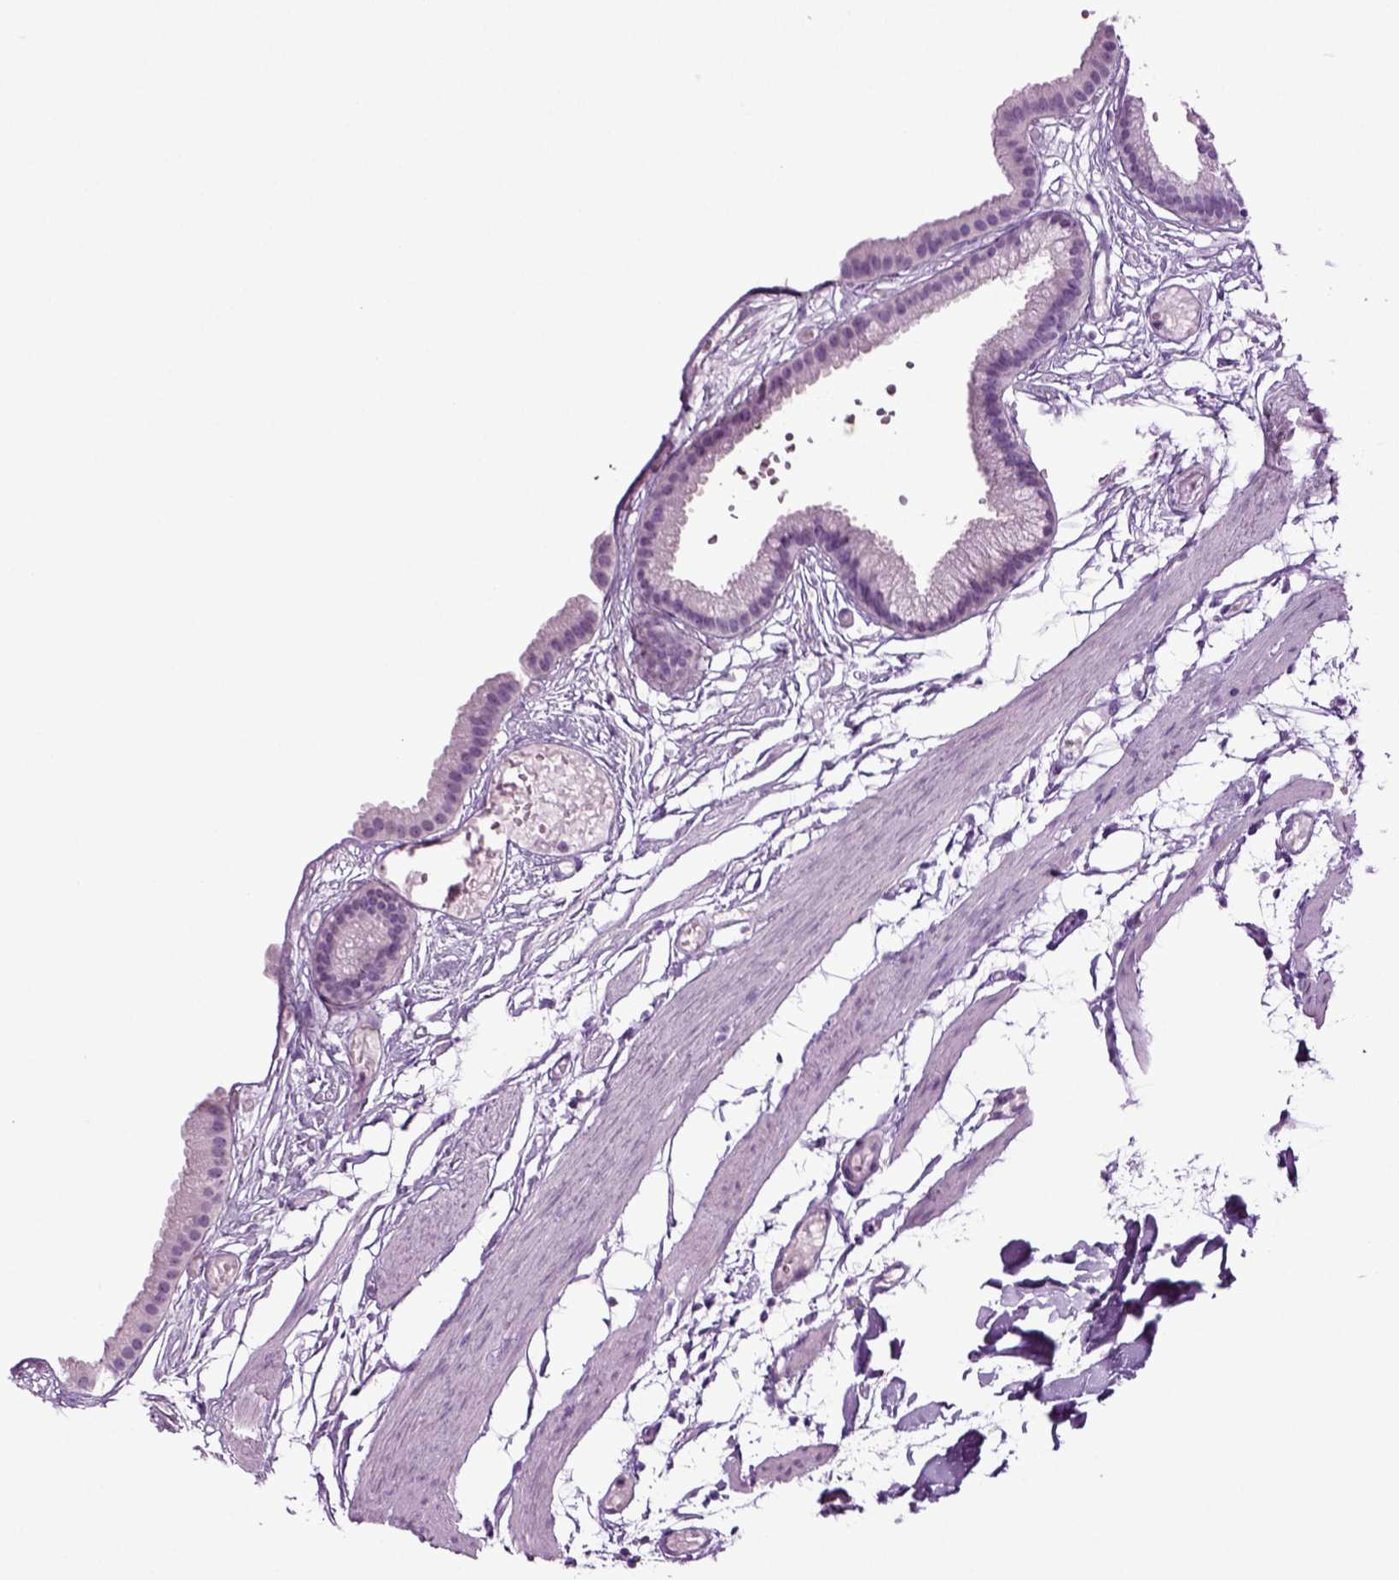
{"staining": {"intensity": "negative", "quantity": "none", "location": "none"}, "tissue": "gallbladder", "cell_type": "Glandular cells", "image_type": "normal", "snomed": [{"axis": "morphology", "description": "Normal tissue, NOS"}, {"axis": "topography", "description": "Gallbladder"}], "caption": "There is no significant expression in glandular cells of gallbladder. (DAB immunohistochemistry visualized using brightfield microscopy, high magnification).", "gene": "PLCH2", "patient": {"sex": "female", "age": 45}}